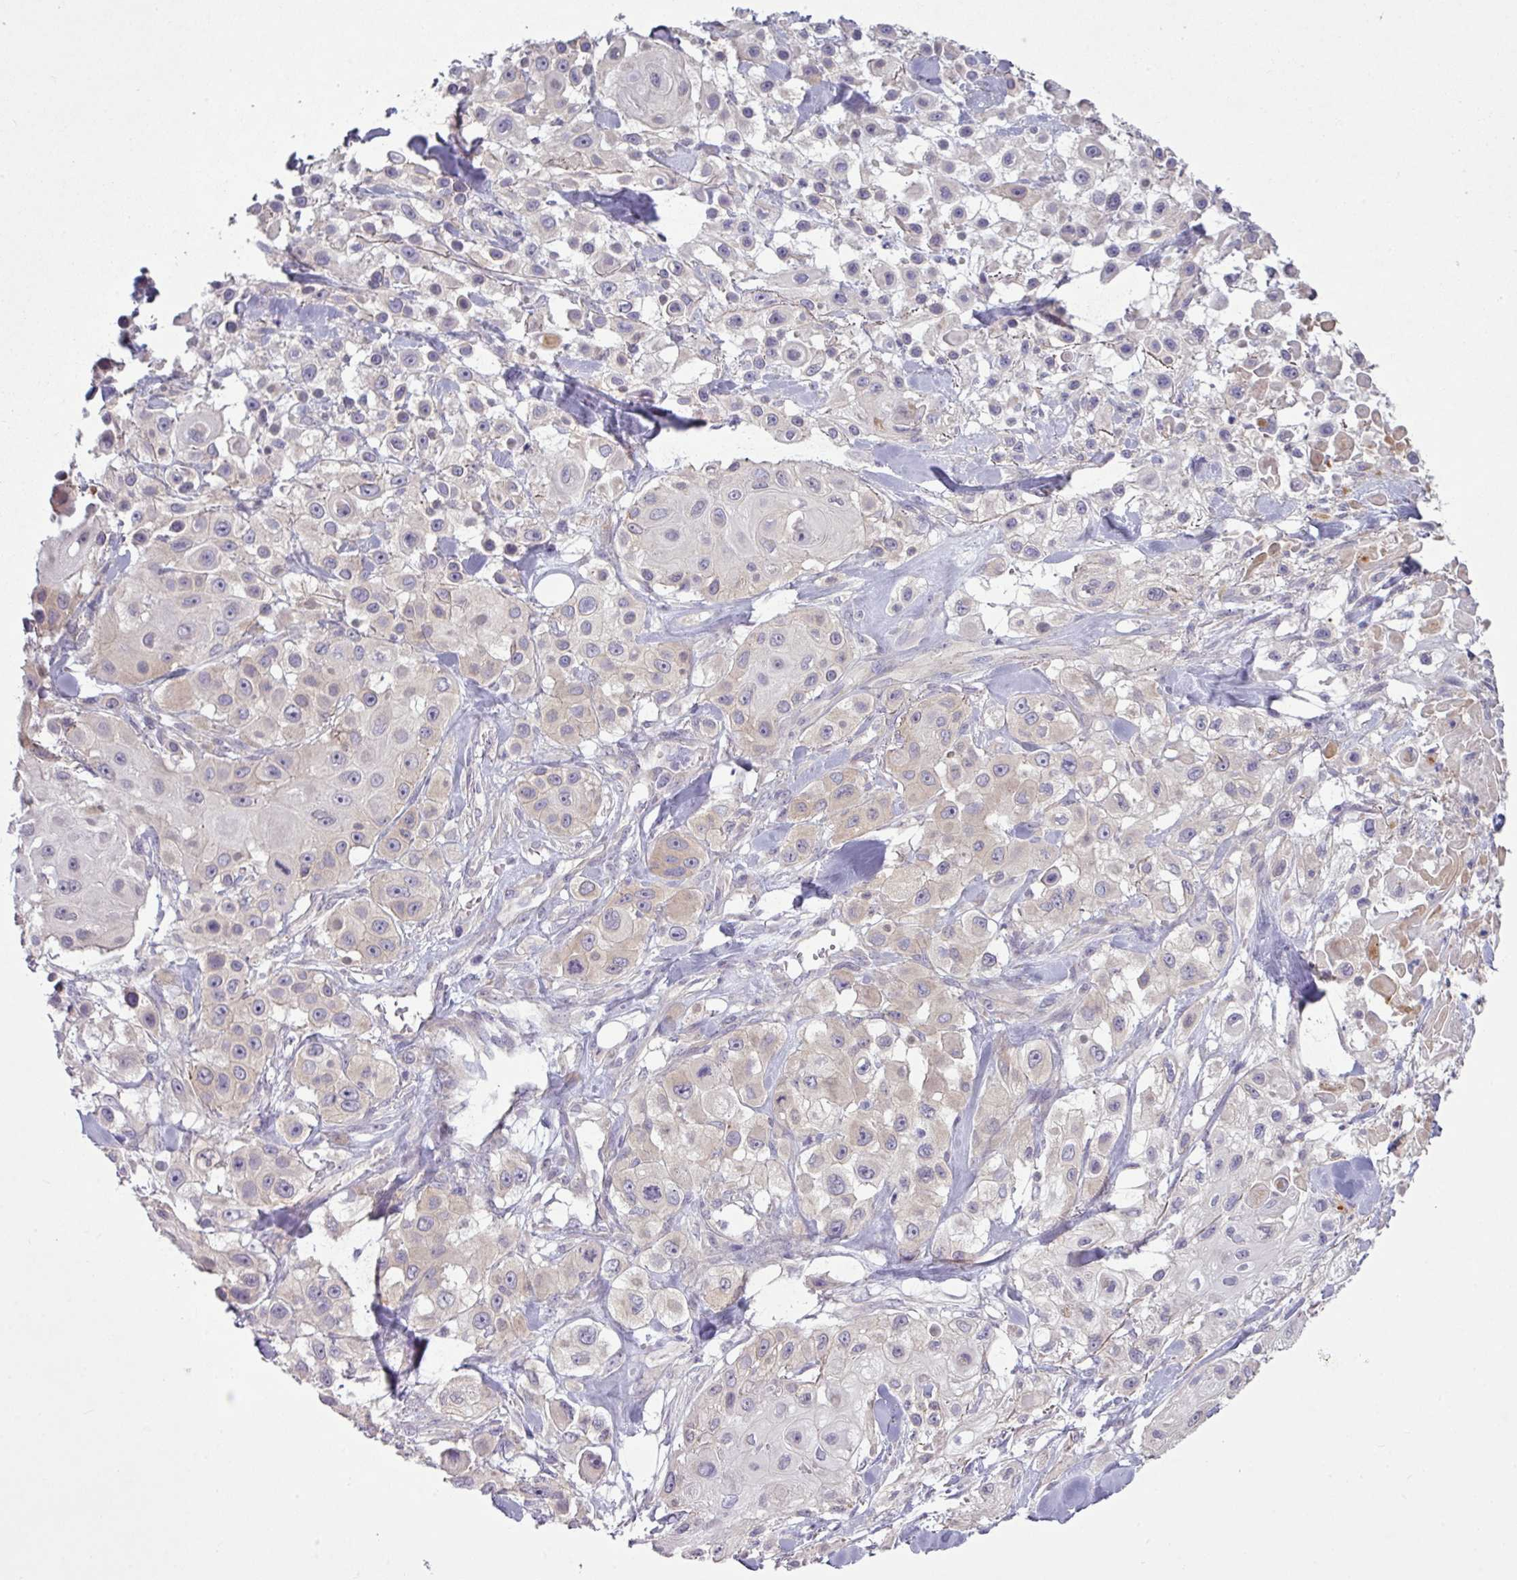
{"staining": {"intensity": "weak", "quantity": "<25%", "location": "cytoplasmic/membranous"}, "tissue": "skin cancer", "cell_type": "Tumor cells", "image_type": "cancer", "snomed": [{"axis": "morphology", "description": "Squamous cell carcinoma, NOS"}, {"axis": "topography", "description": "Skin"}], "caption": "Immunohistochemistry (IHC) histopathology image of neoplastic tissue: skin squamous cell carcinoma stained with DAB (3,3'-diaminobenzidine) exhibits no significant protein positivity in tumor cells.", "gene": "CAMK2B", "patient": {"sex": "male", "age": 63}}